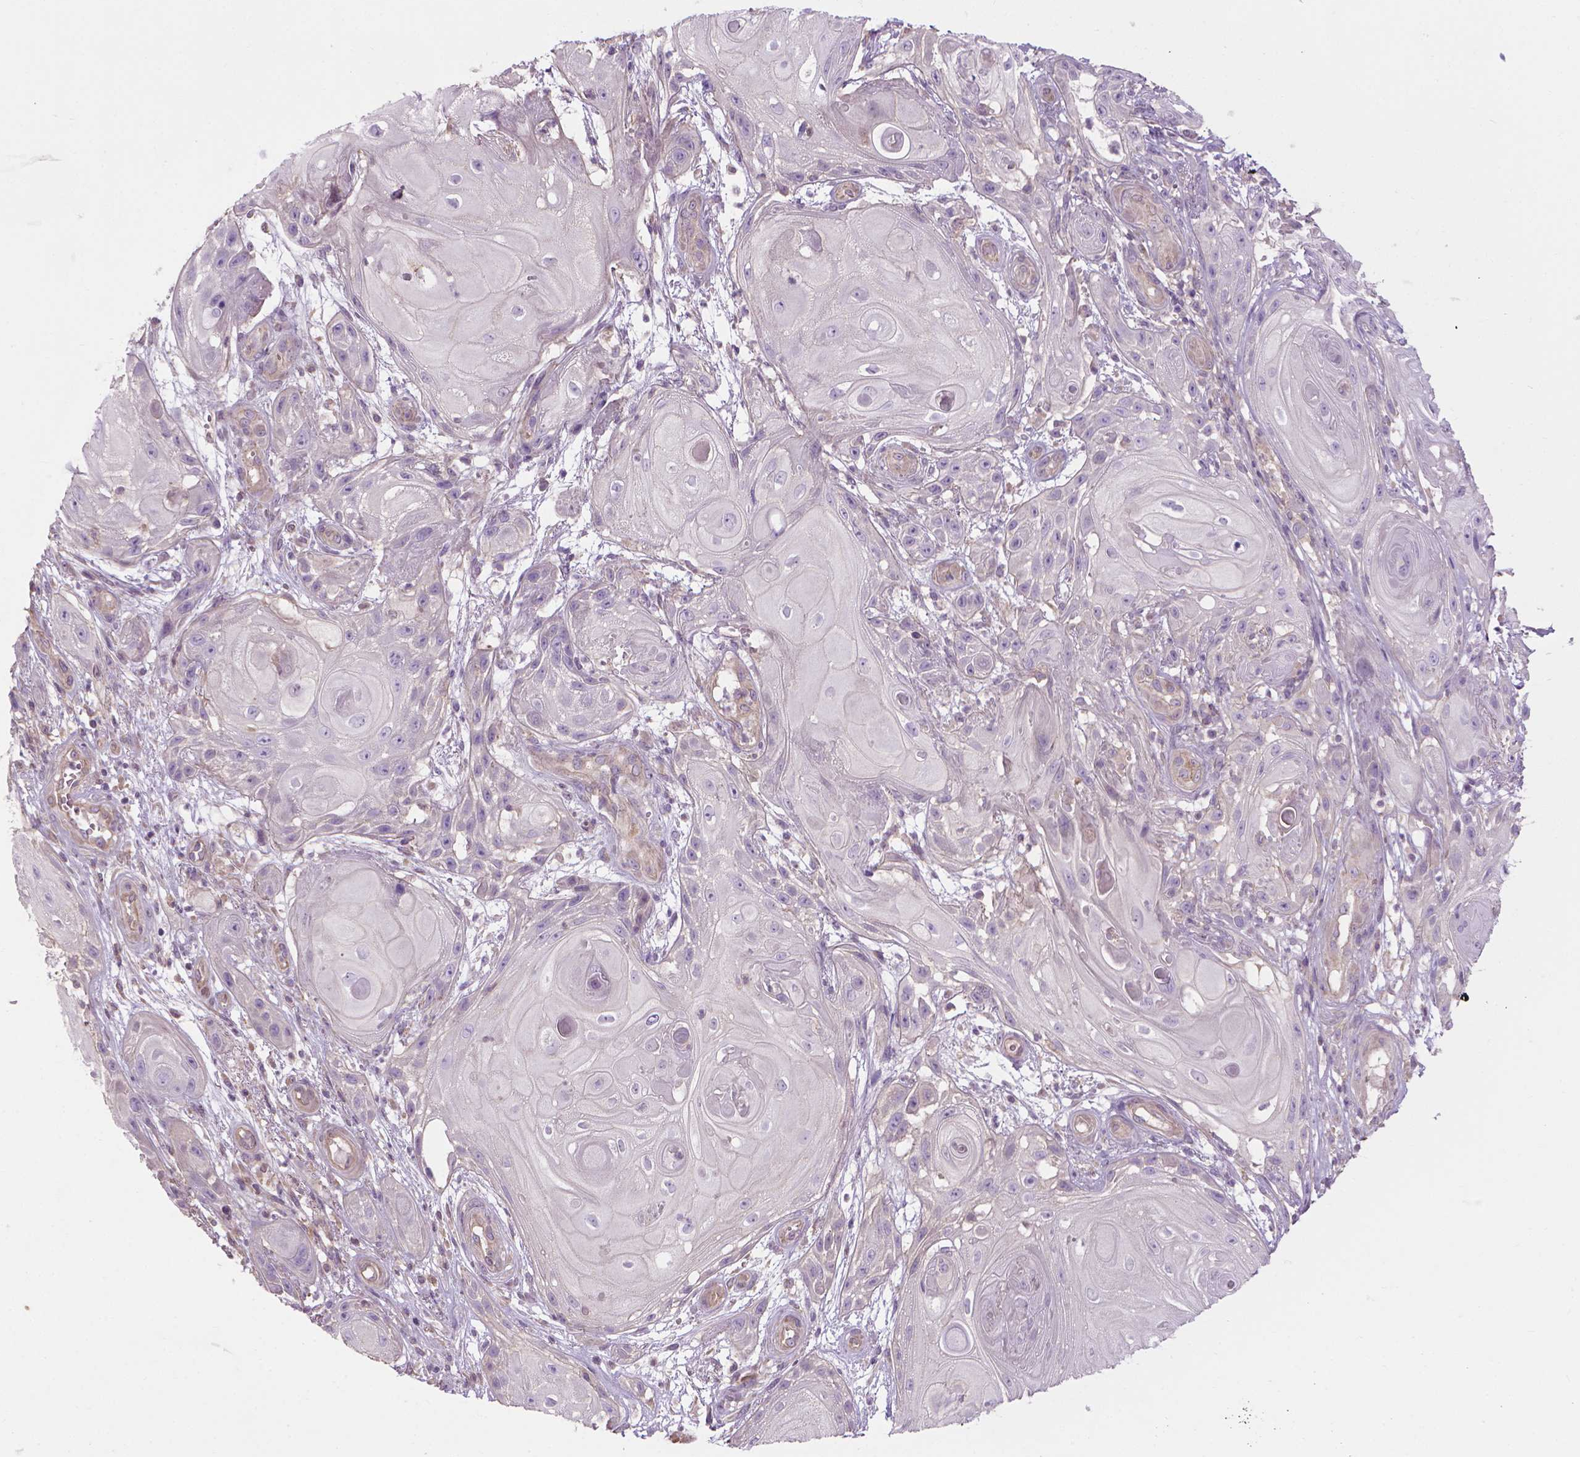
{"staining": {"intensity": "negative", "quantity": "none", "location": "none"}, "tissue": "skin cancer", "cell_type": "Tumor cells", "image_type": "cancer", "snomed": [{"axis": "morphology", "description": "Squamous cell carcinoma, NOS"}, {"axis": "topography", "description": "Skin"}], "caption": "High power microscopy photomicrograph of an IHC histopathology image of skin cancer (squamous cell carcinoma), revealing no significant expression in tumor cells.", "gene": "RIIAD1", "patient": {"sex": "male", "age": 62}}